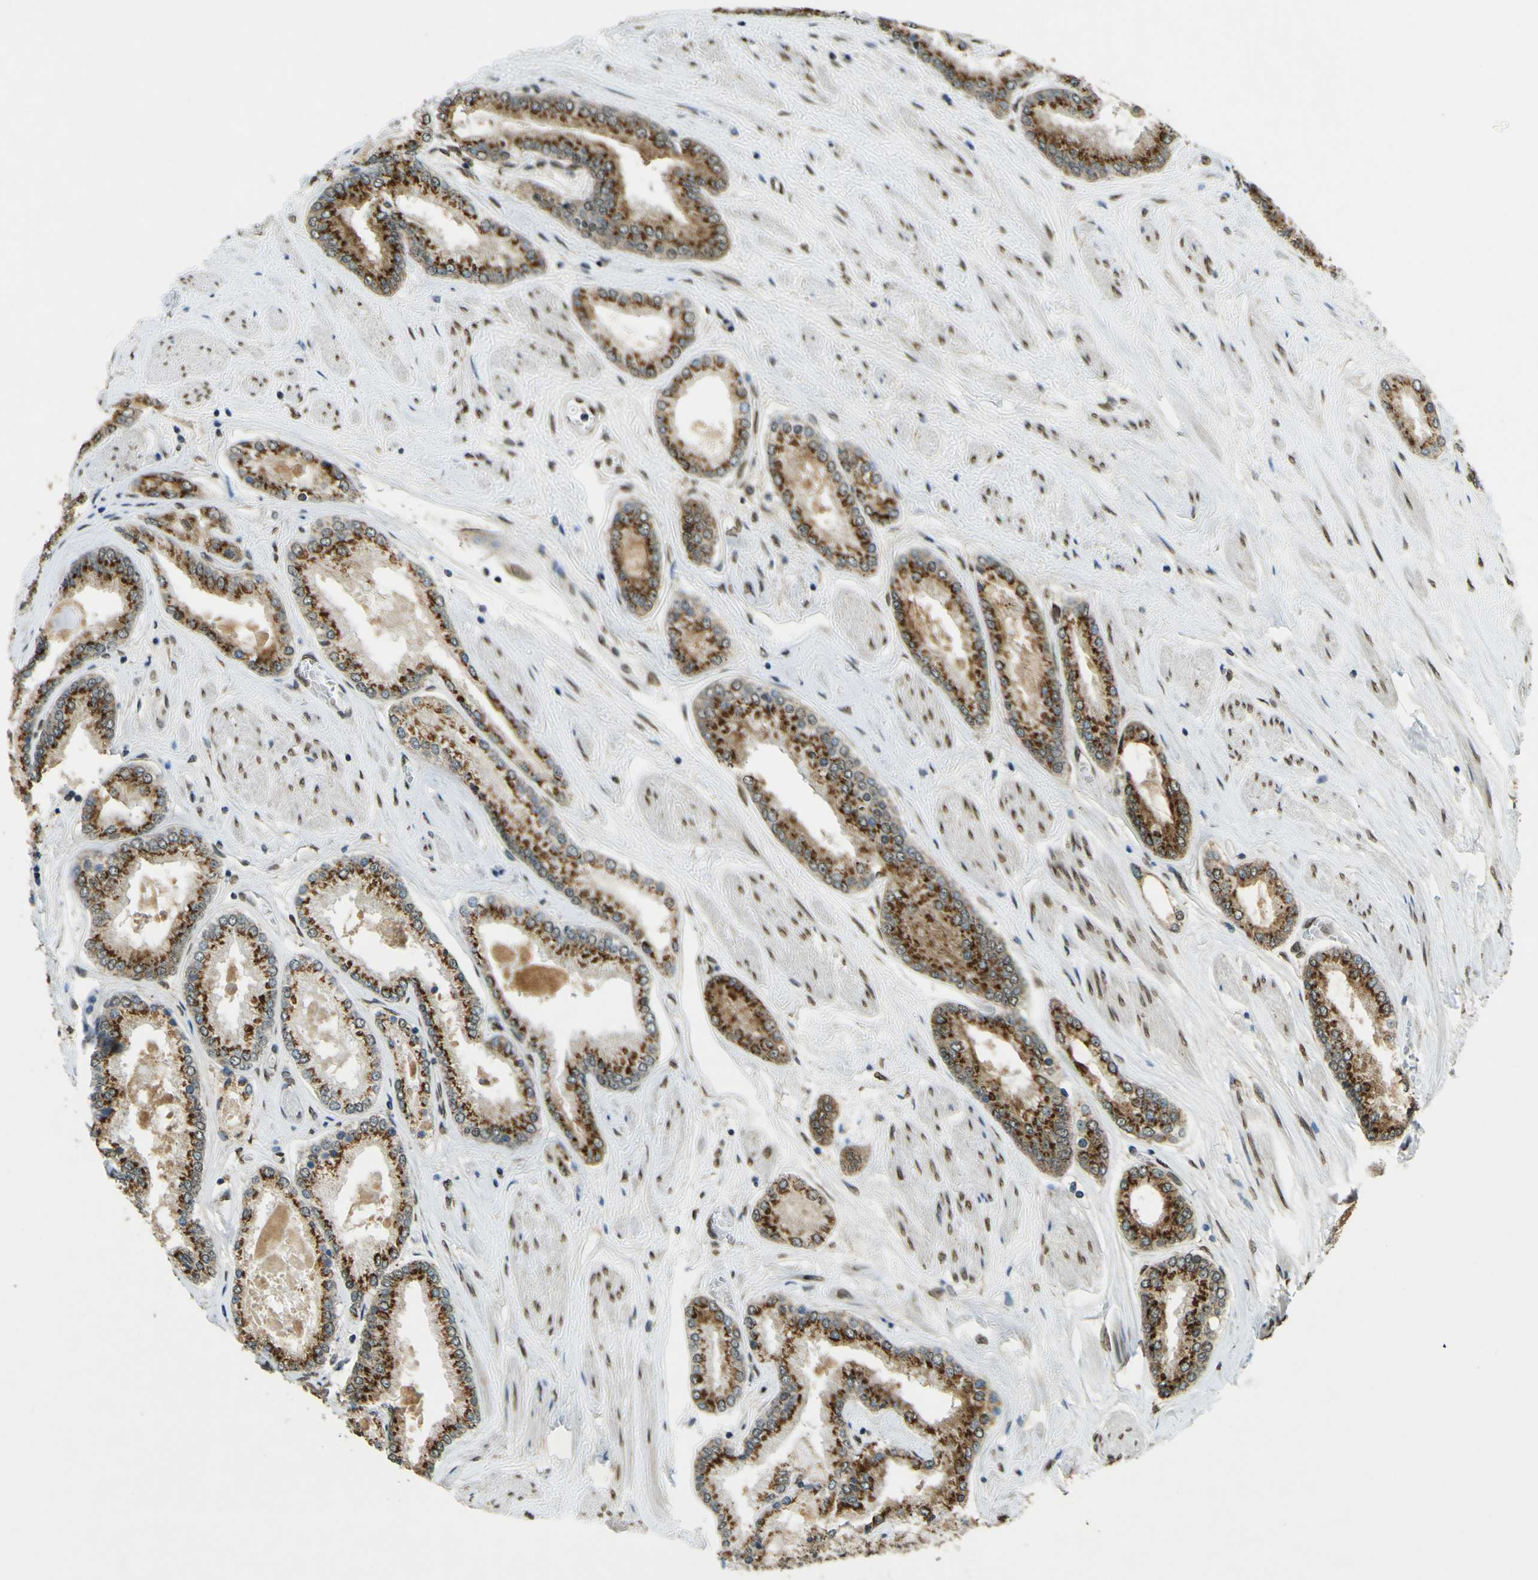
{"staining": {"intensity": "moderate", "quantity": ">75%", "location": "cytoplasmic/membranous"}, "tissue": "prostate cancer", "cell_type": "Tumor cells", "image_type": "cancer", "snomed": [{"axis": "morphology", "description": "Adenocarcinoma, High grade"}, {"axis": "topography", "description": "Prostate"}], "caption": "Tumor cells demonstrate medium levels of moderate cytoplasmic/membranous expression in approximately >75% of cells in human prostate adenocarcinoma (high-grade).", "gene": "GALNT1", "patient": {"sex": "male", "age": 59}}